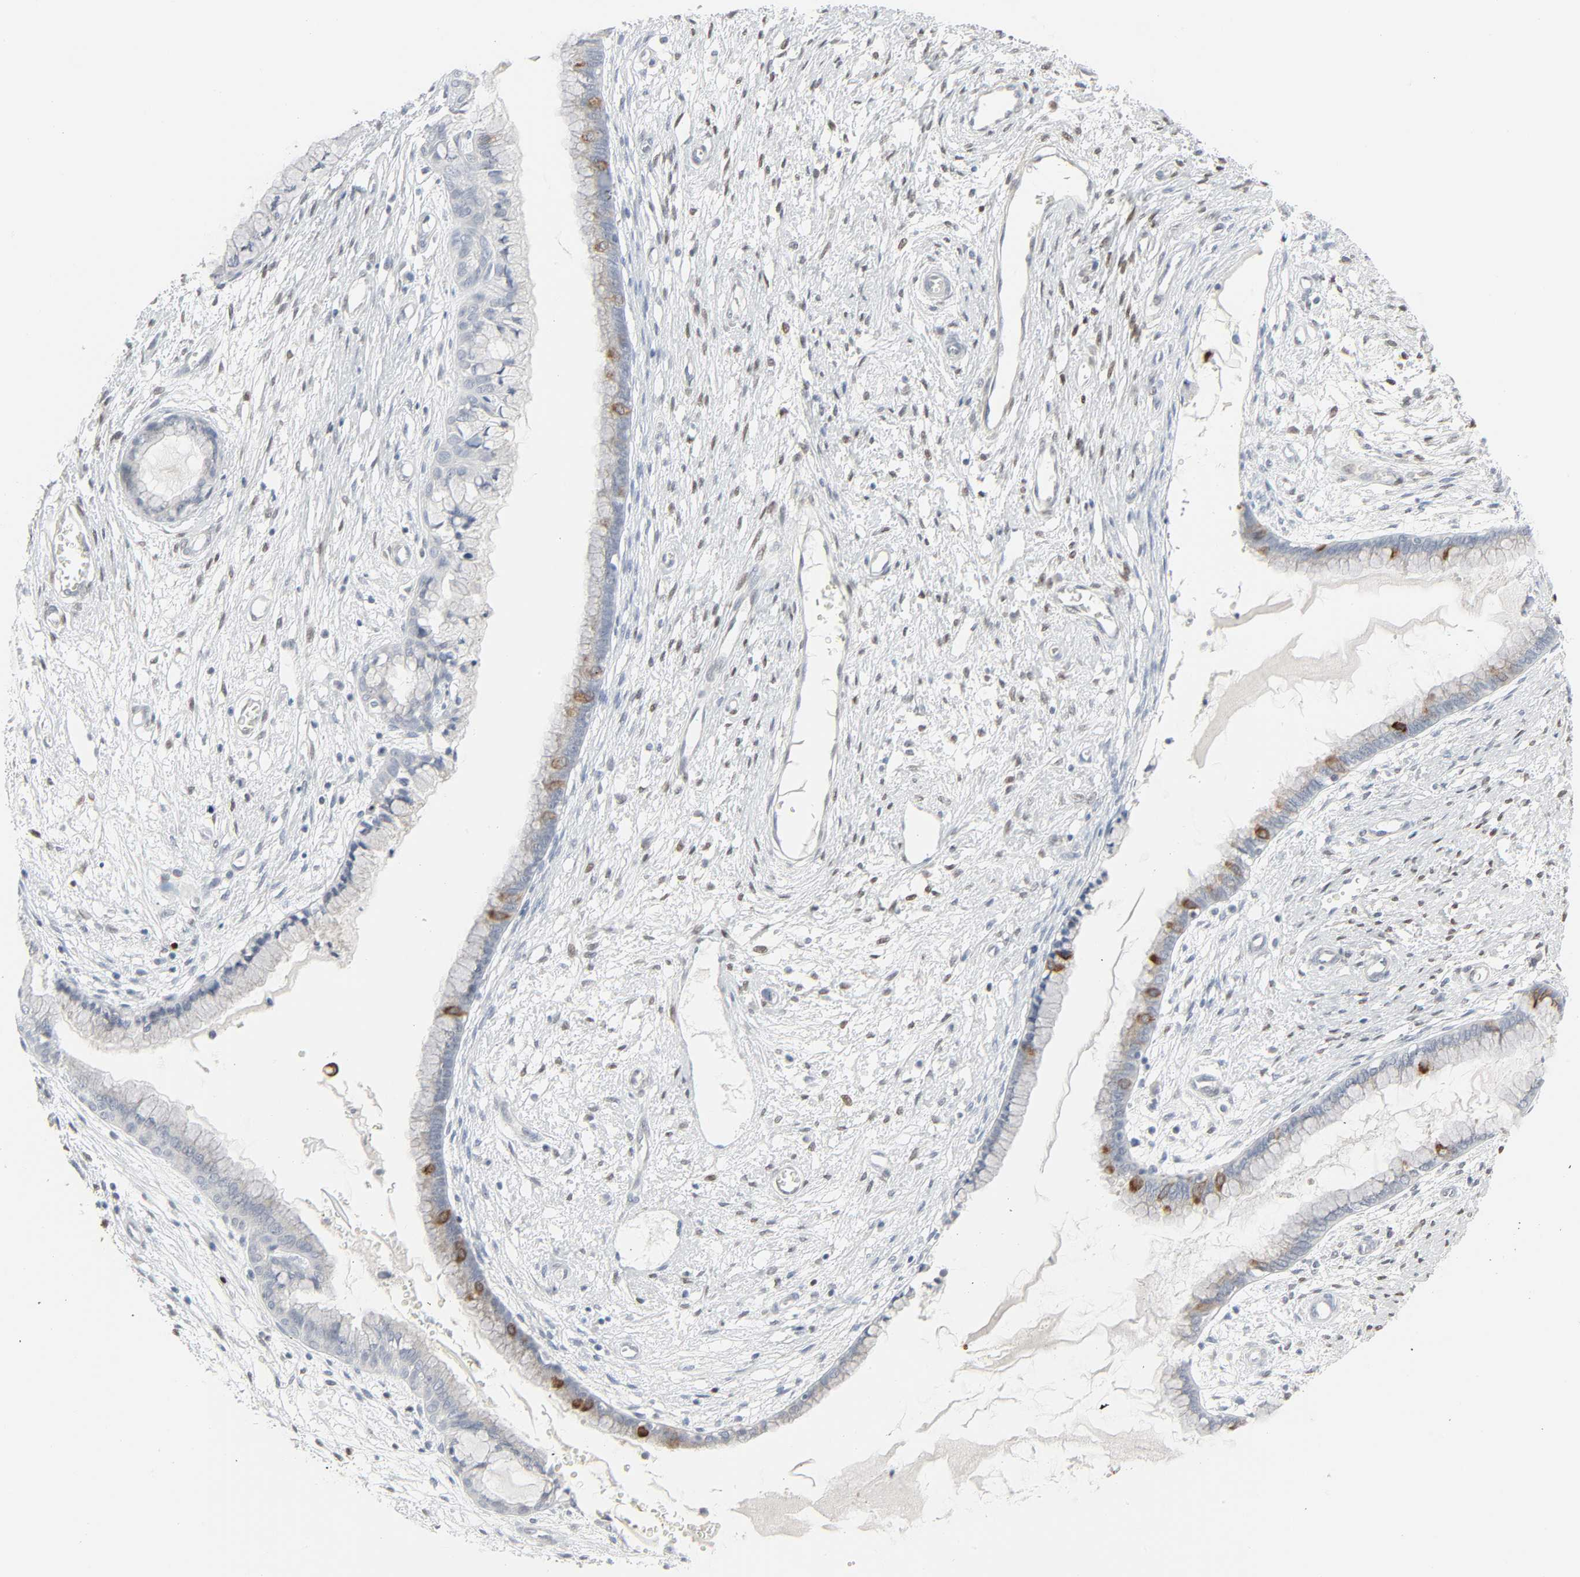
{"staining": {"intensity": "negative", "quantity": "none", "location": "none"}, "tissue": "cervix", "cell_type": "Glandular cells", "image_type": "normal", "snomed": [{"axis": "morphology", "description": "Normal tissue, NOS"}, {"axis": "topography", "description": "Cervix"}], "caption": "Protein analysis of benign cervix displays no significant positivity in glandular cells. (Immunohistochemistry (ihc), brightfield microscopy, high magnification).", "gene": "ZBTB16", "patient": {"sex": "female", "age": 55}}